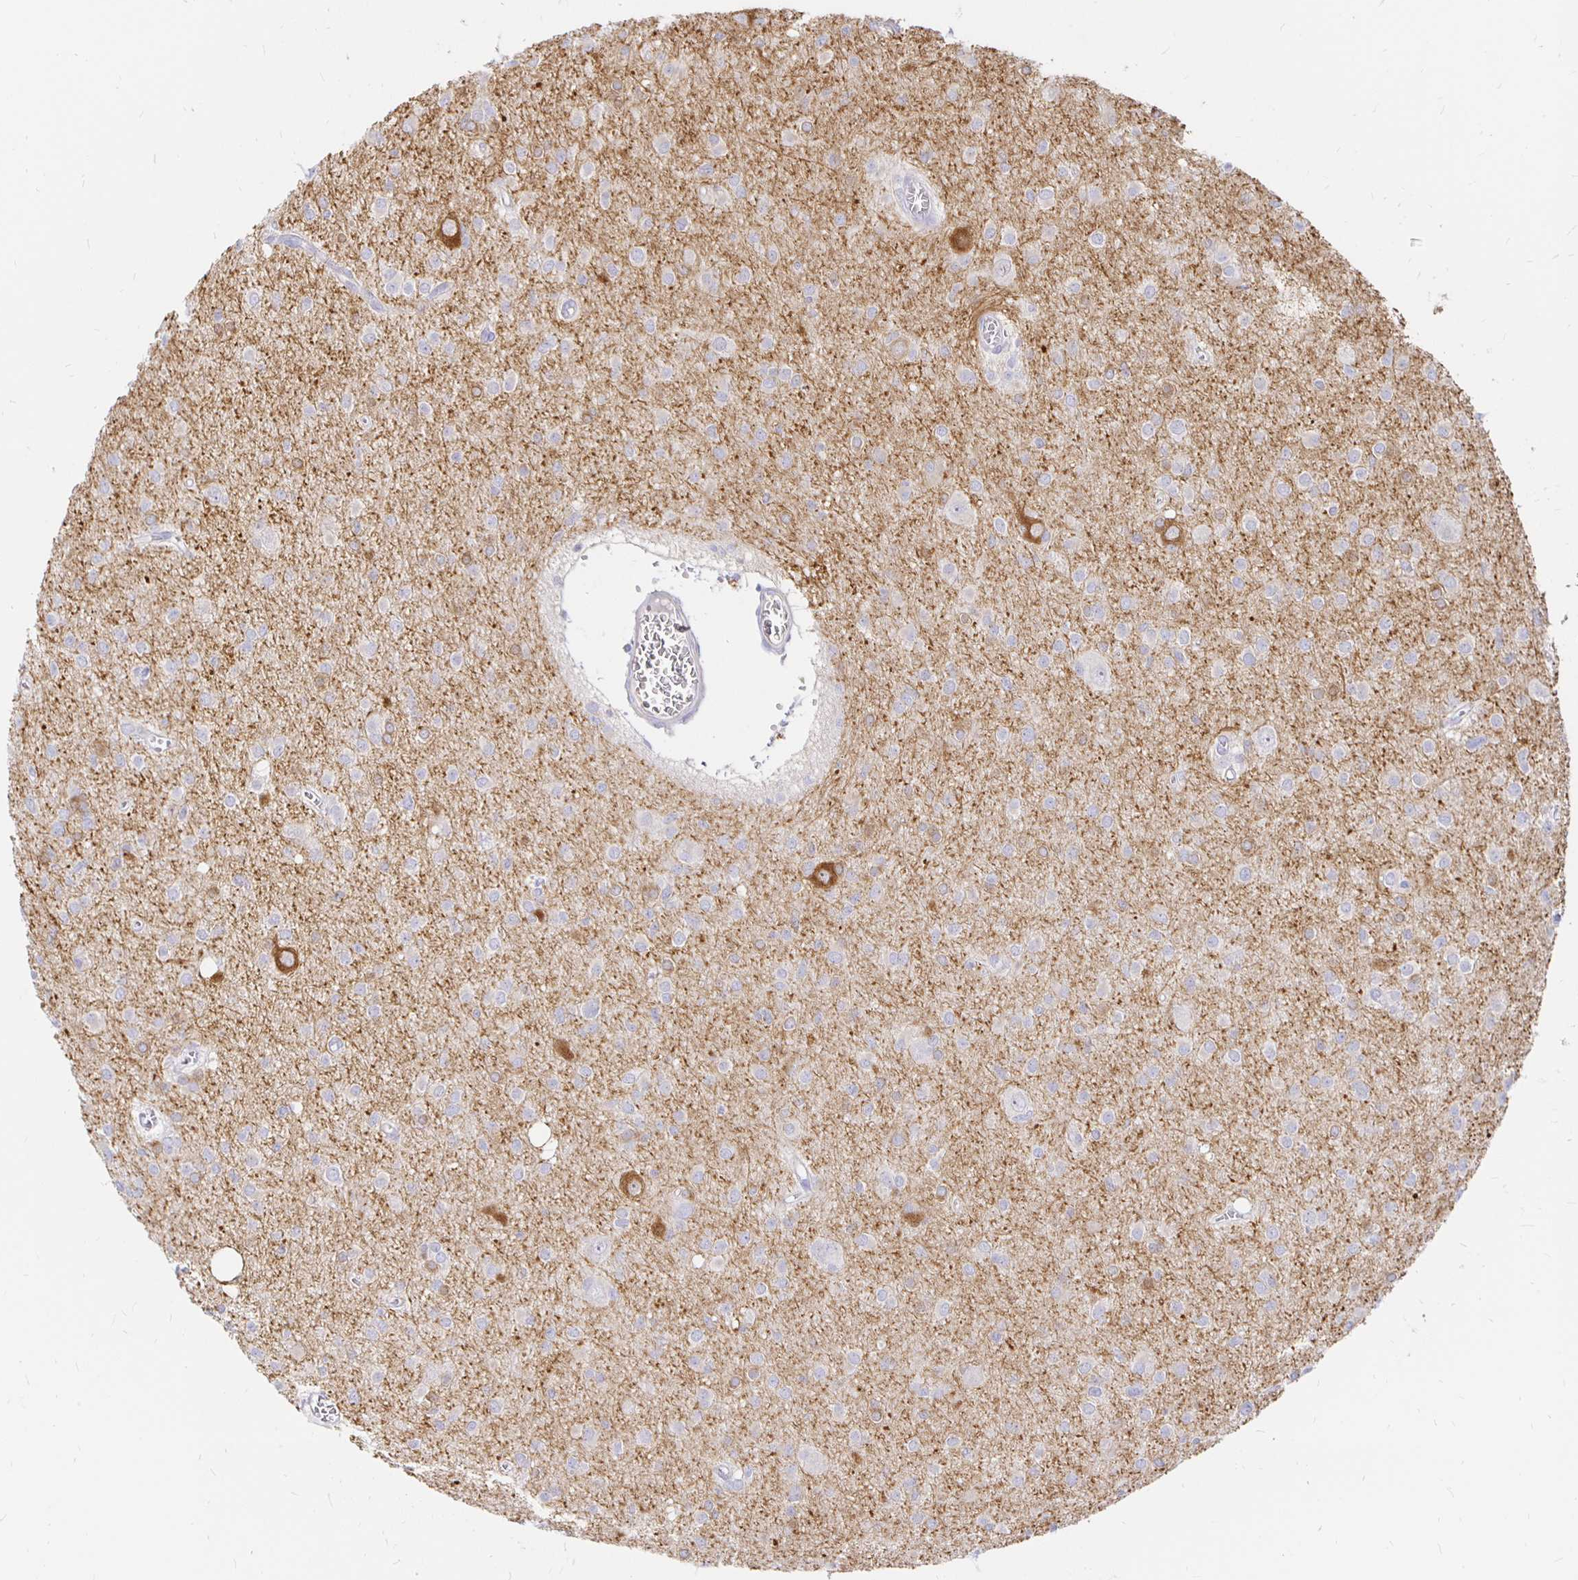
{"staining": {"intensity": "negative", "quantity": "none", "location": "none"}, "tissue": "glioma", "cell_type": "Tumor cells", "image_type": "cancer", "snomed": [{"axis": "morphology", "description": "Glioma, malignant, High grade"}, {"axis": "topography", "description": "Brain"}], "caption": "Immunohistochemistry histopathology image of high-grade glioma (malignant) stained for a protein (brown), which shows no positivity in tumor cells.", "gene": "NECAB1", "patient": {"sex": "male", "age": 23}}